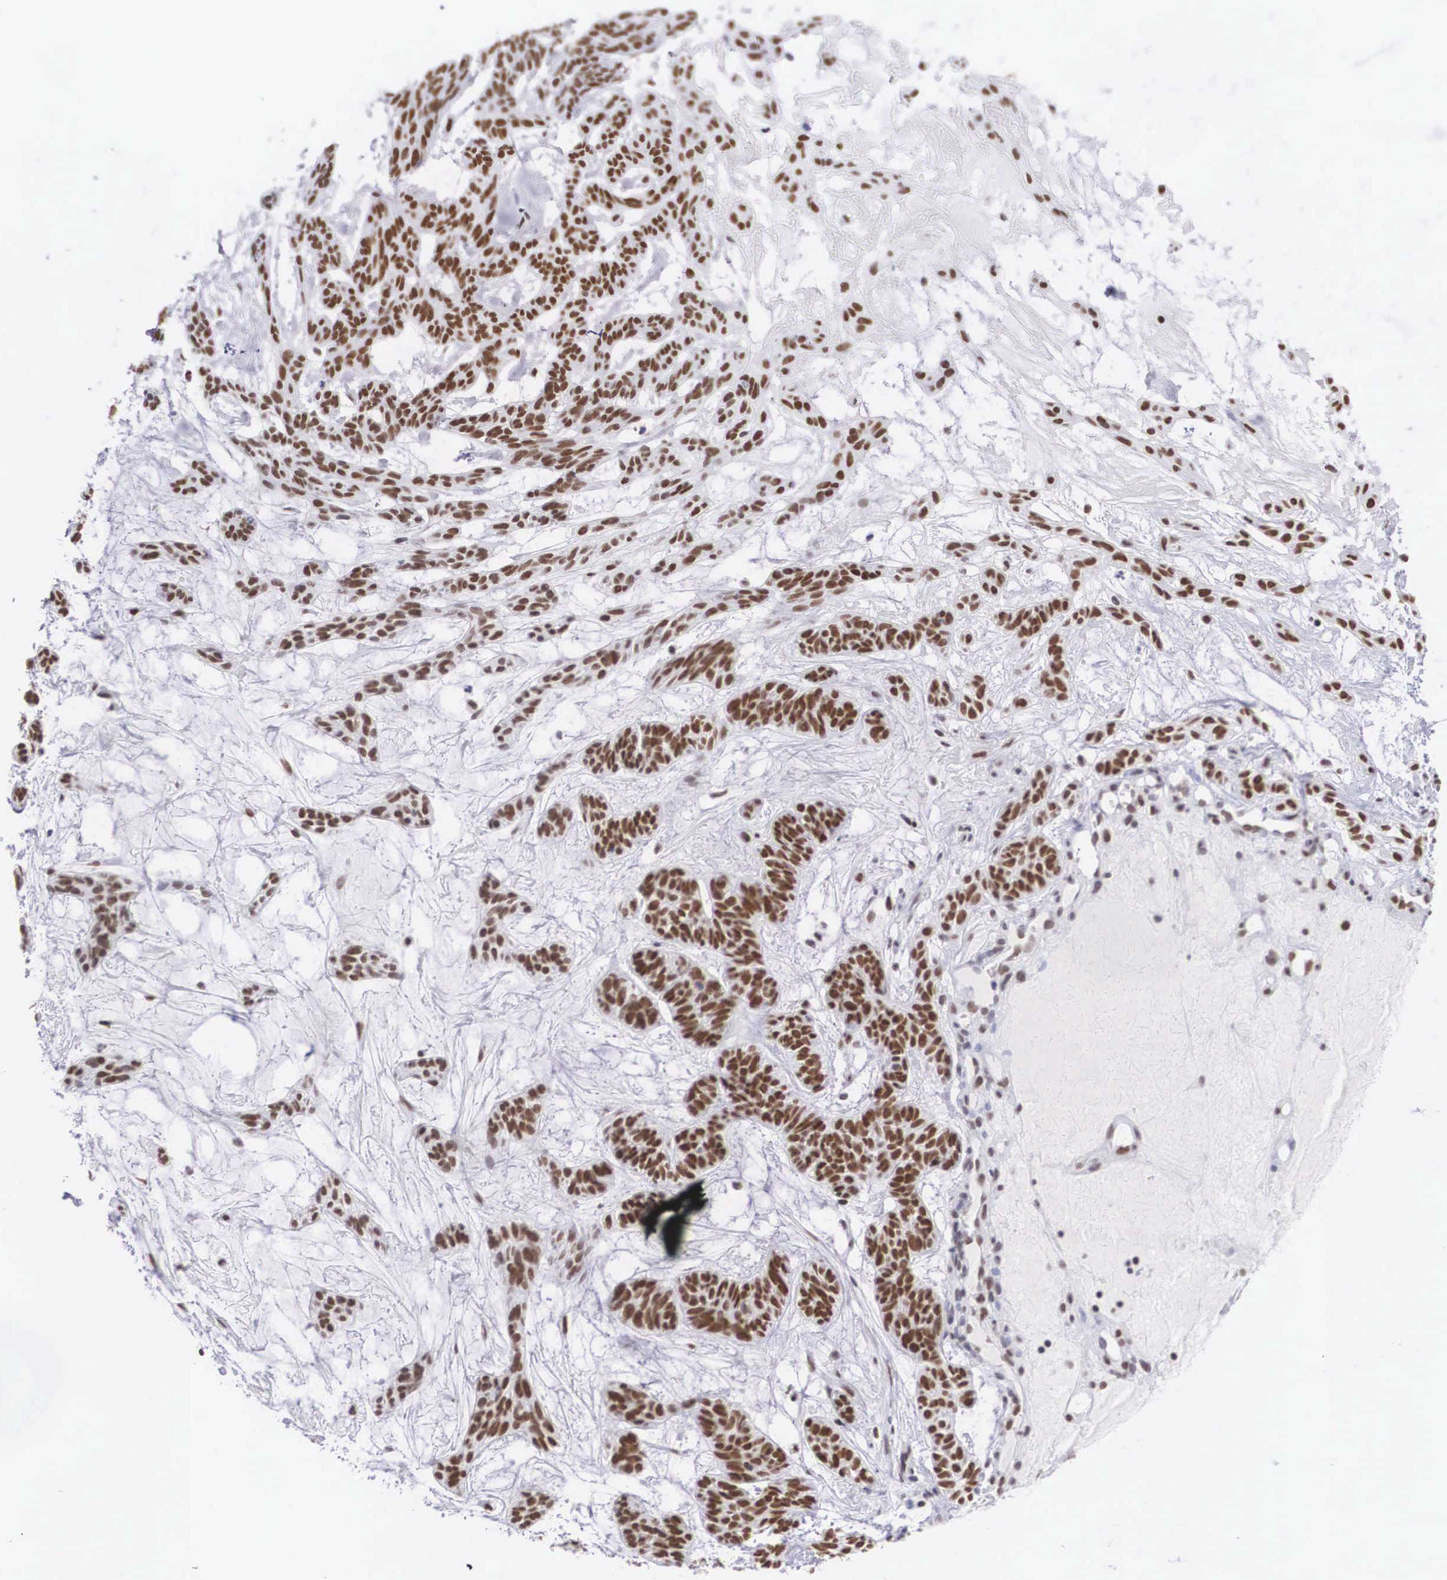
{"staining": {"intensity": "strong", "quantity": ">75%", "location": "nuclear"}, "tissue": "skin cancer", "cell_type": "Tumor cells", "image_type": "cancer", "snomed": [{"axis": "morphology", "description": "Basal cell carcinoma"}, {"axis": "topography", "description": "Skin"}], "caption": "Immunohistochemistry (DAB) staining of skin basal cell carcinoma displays strong nuclear protein staining in about >75% of tumor cells.", "gene": "CSTF2", "patient": {"sex": "male", "age": 75}}